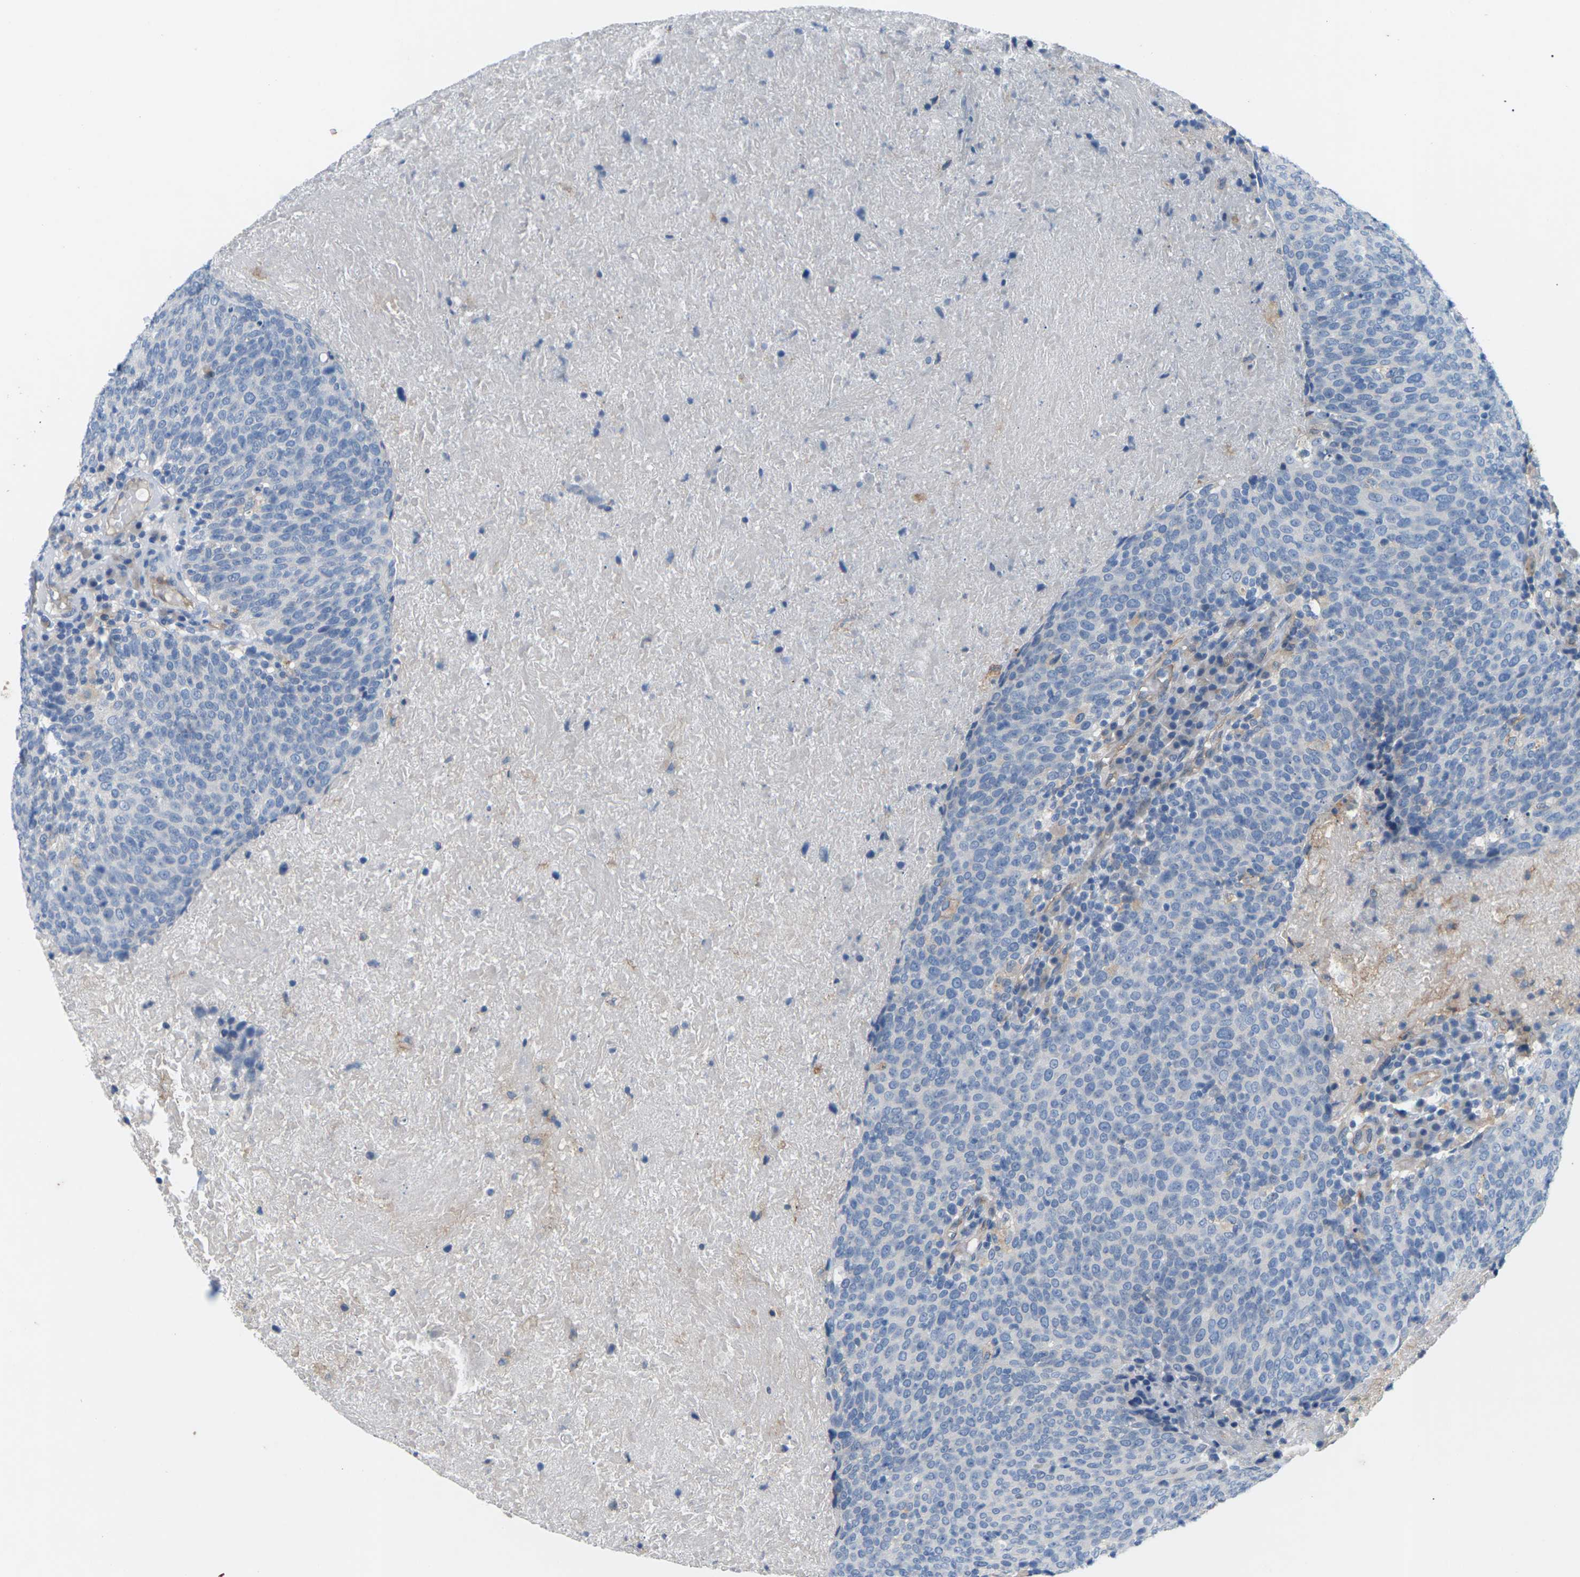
{"staining": {"intensity": "negative", "quantity": "none", "location": "none"}, "tissue": "head and neck cancer", "cell_type": "Tumor cells", "image_type": "cancer", "snomed": [{"axis": "morphology", "description": "Squamous cell carcinoma, NOS"}, {"axis": "morphology", "description": "Squamous cell carcinoma, metastatic, NOS"}, {"axis": "topography", "description": "Lymph node"}, {"axis": "topography", "description": "Head-Neck"}], "caption": "The micrograph exhibits no staining of tumor cells in head and neck cancer. (DAB (3,3'-diaminobenzidine) immunohistochemistry with hematoxylin counter stain).", "gene": "ITGA5", "patient": {"sex": "male", "age": 62}}